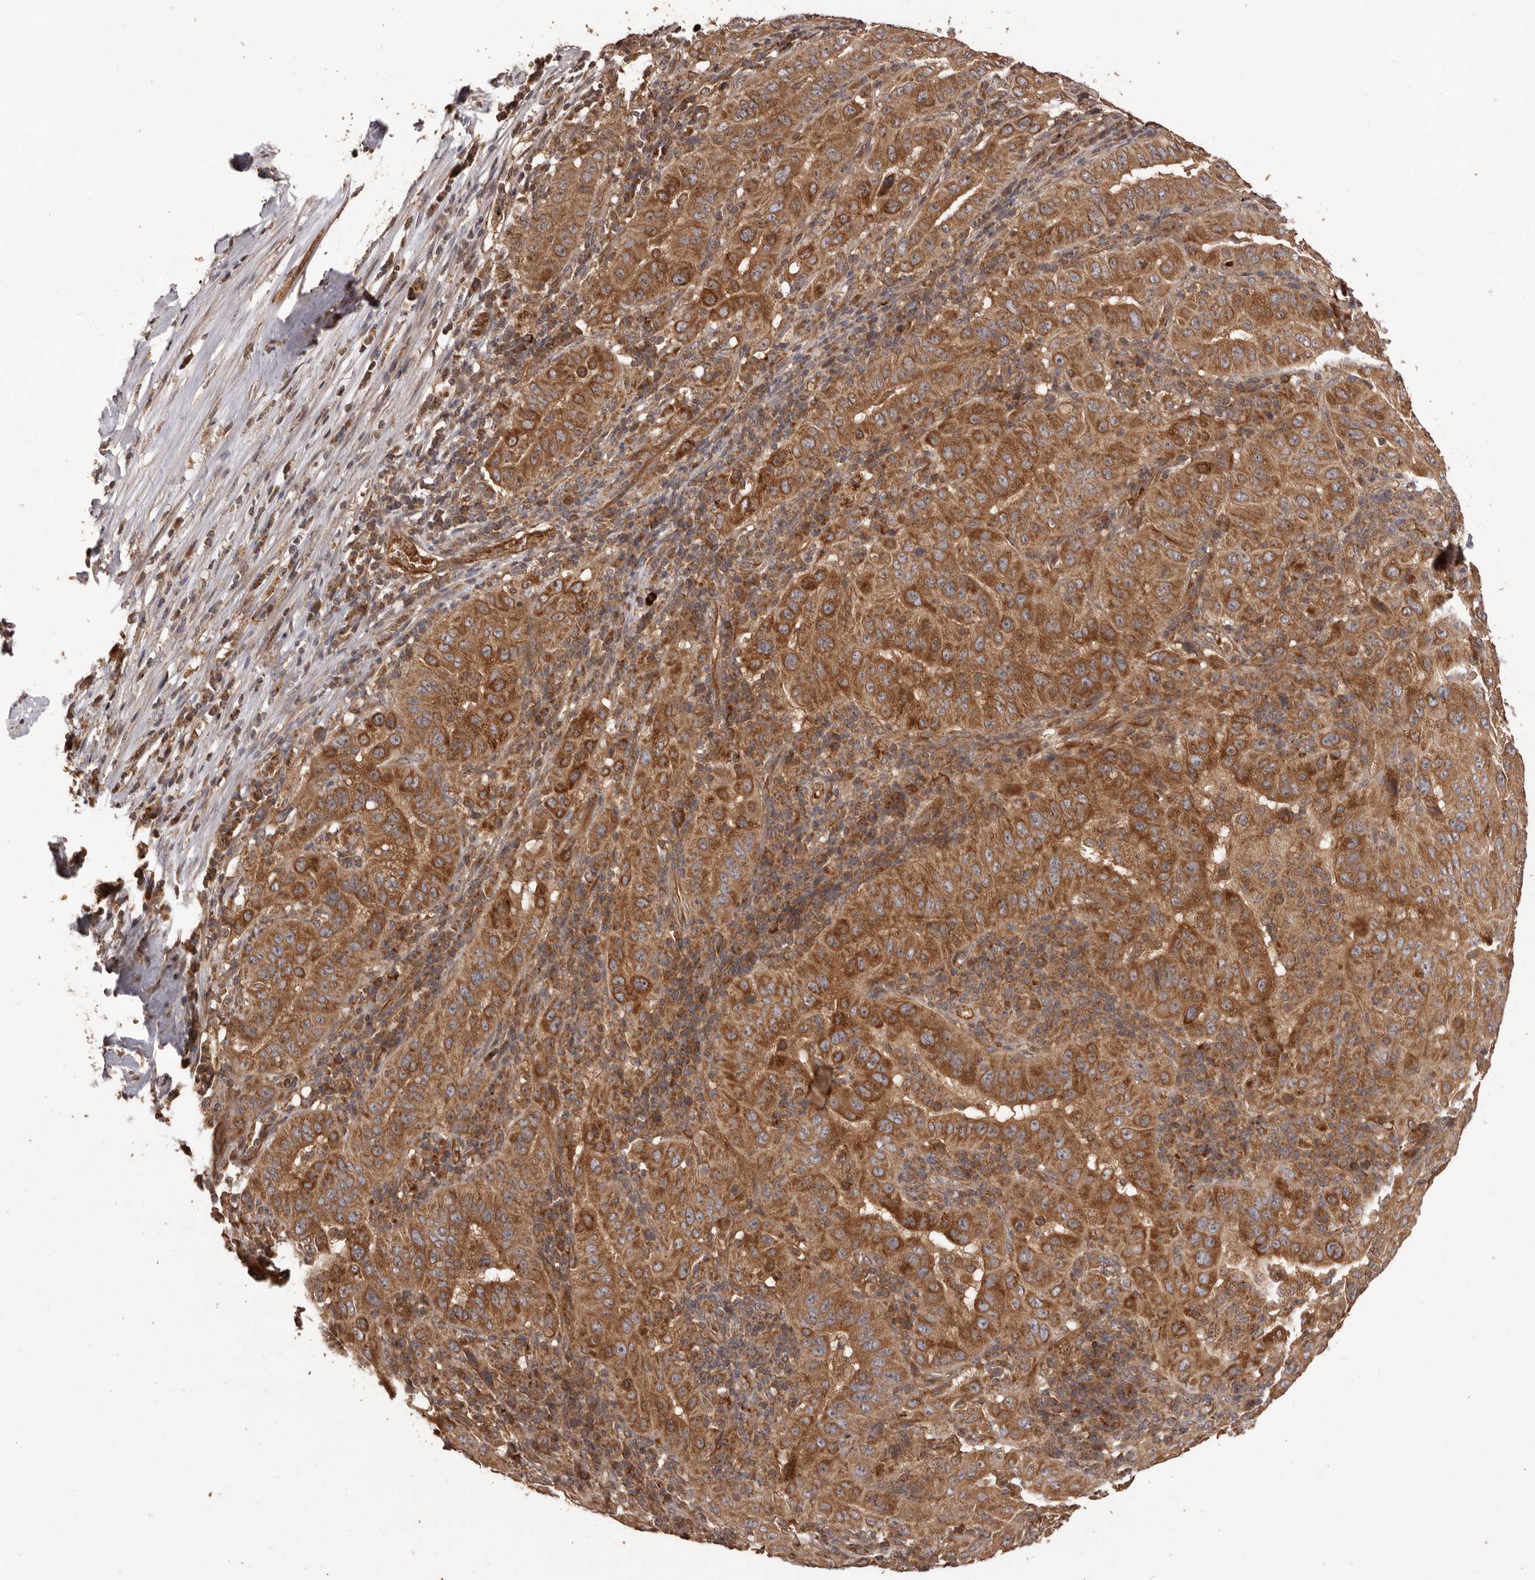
{"staining": {"intensity": "strong", "quantity": ">75%", "location": "cytoplasmic/membranous"}, "tissue": "pancreatic cancer", "cell_type": "Tumor cells", "image_type": "cancer", "snomed": [{"axis": "morphology", "description": "Adenocarcinoma, NOS"}, {"axis": "topography", "description": "Pancreas"}], "caption": "Immunohistochemistry (DAB (3,3'-diaminobenzidine)) staining of pancreatic cancer displays strong cytoplasmic/membranous protein positivity in approximately >75% of tumor cells. The protein of interest is stained brown, and the nuclei are stained in blue (DAB (3,3'-diaminobenzidine) IHC with brightfield microscopy, high magnification).", "gene": "QRSL1", "patient": {"sex": "male", "age": 63}}